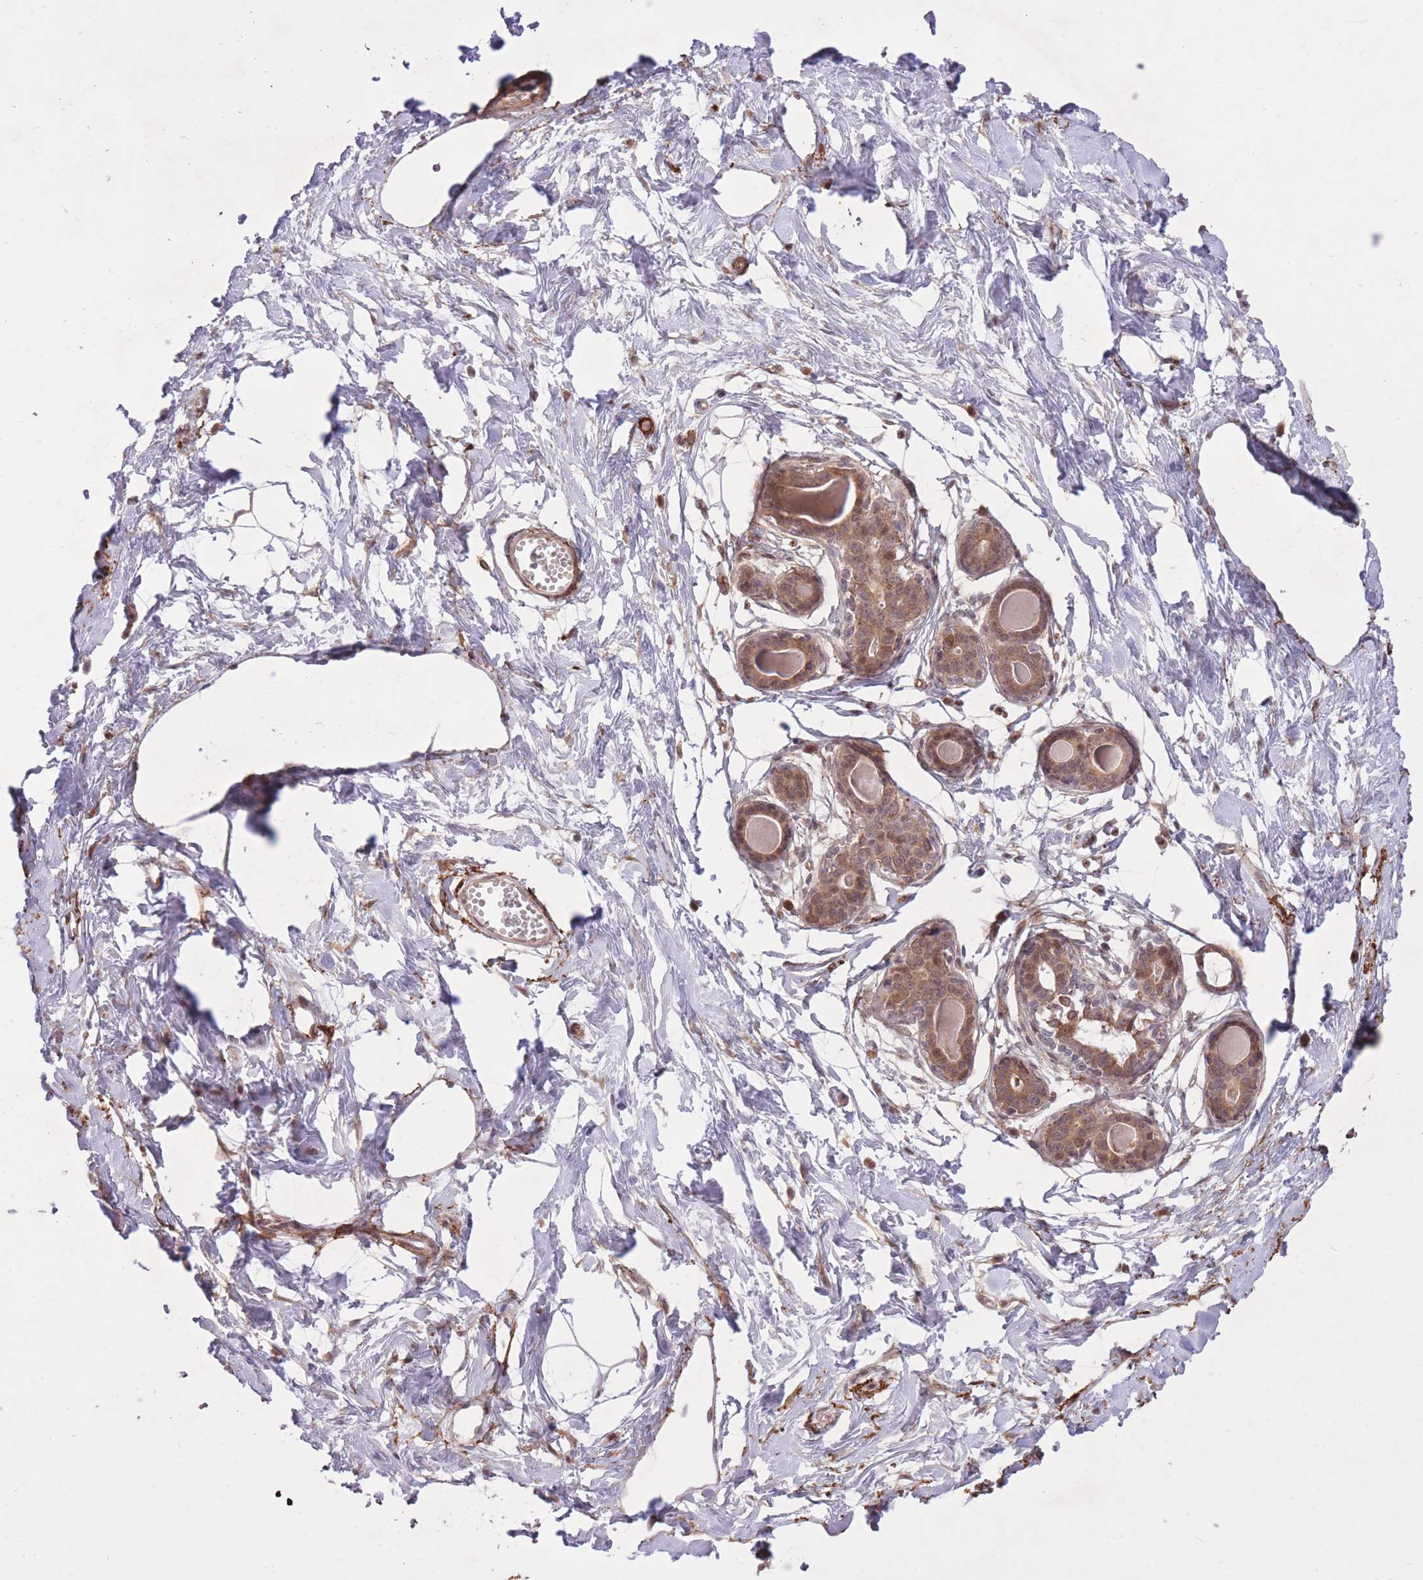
{"staining": {"intensity": "moderate", "quantity": "<25%", "location": "cytoplasmic/membranous"}, "tissue": "breast", "cell_type": "Adipocytes", "image_type": "normal", "snomed": [{"axis": "morphology", "description": "Normal tissue, NOS"}, {"axis": "topography", "description": "Breast"}], "caption": "This histopathology image displays immunohistochemistry staining of benign human breast, with low moderate cytoplasmic/membranous expression in about <25% of adipocytes.", "gene": "ZNF391", "patient": {"sex": "female", "age": 45}}